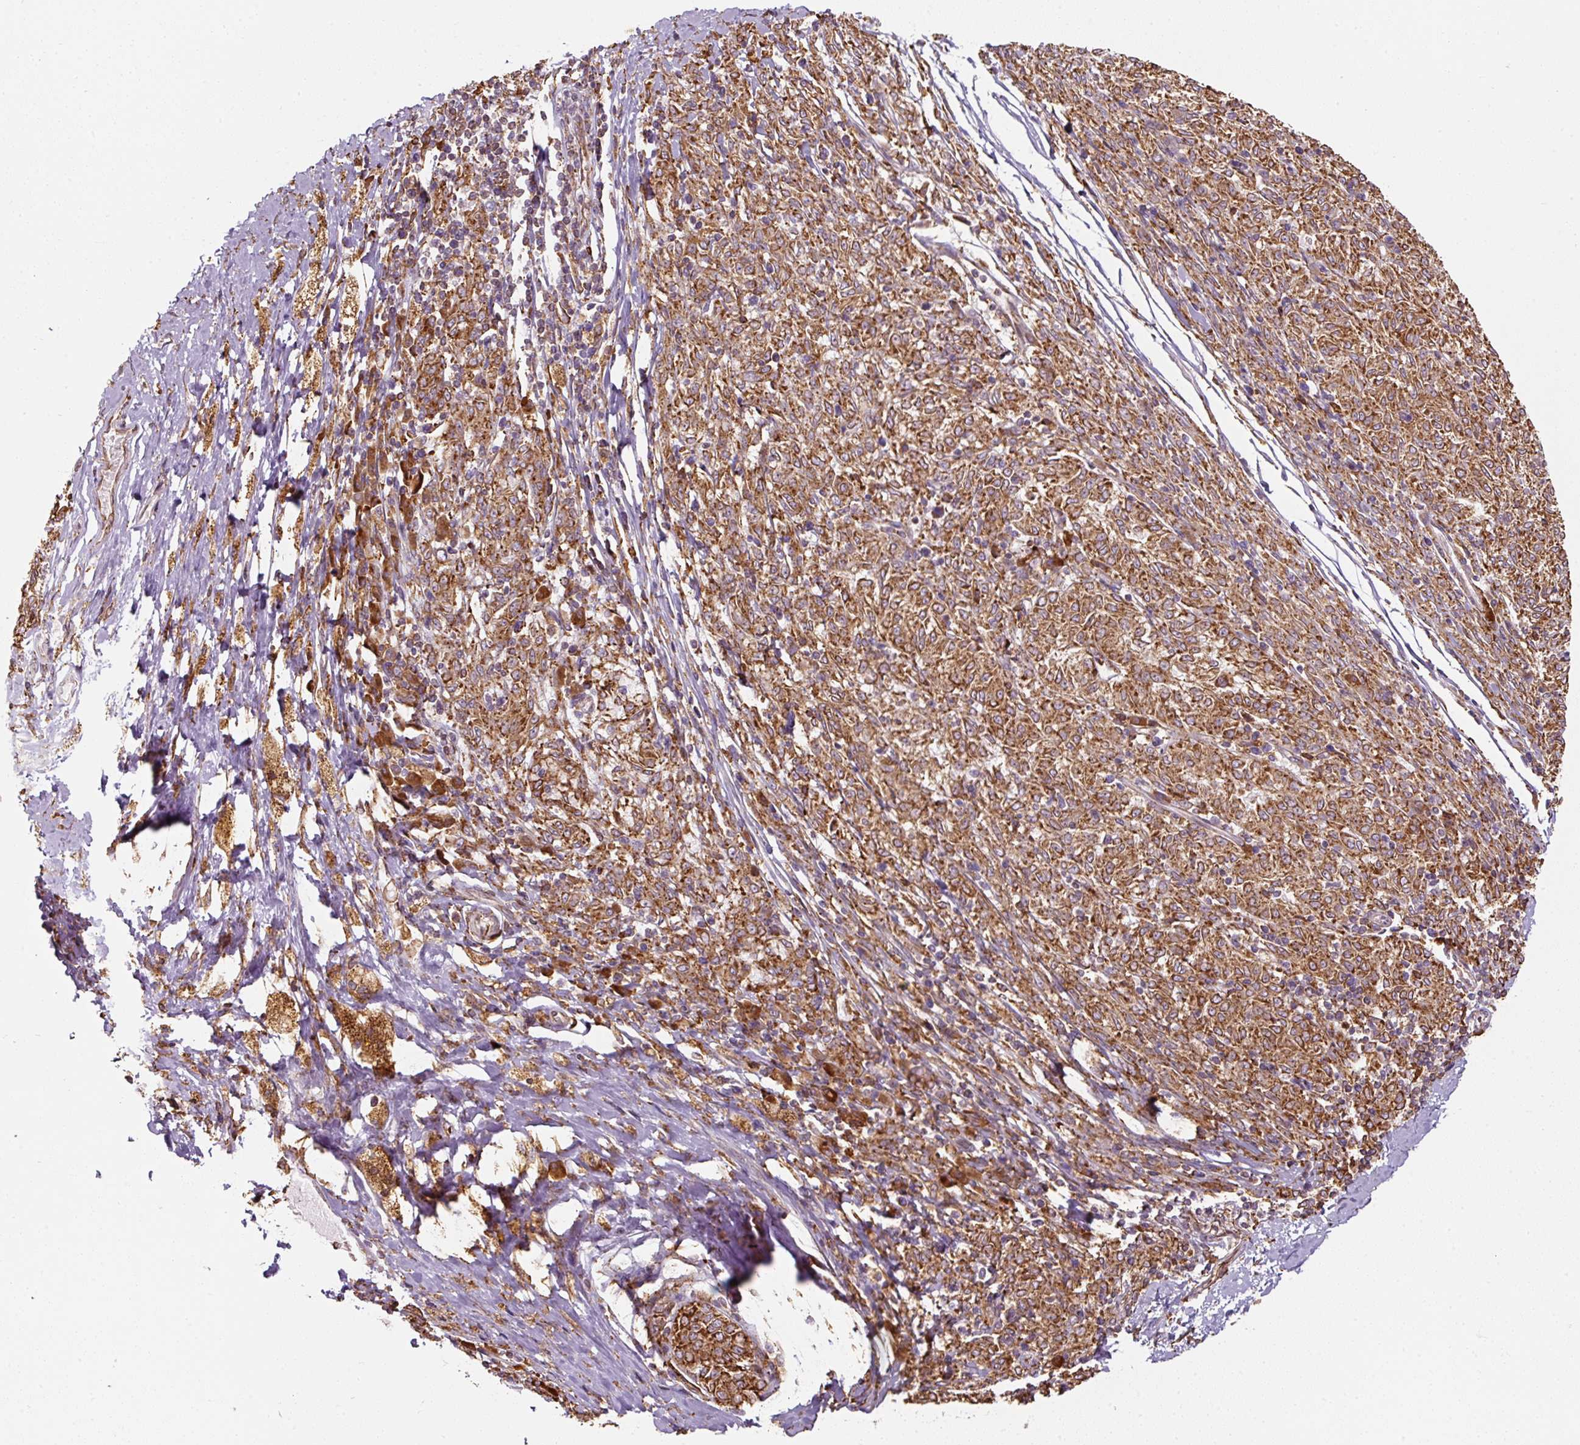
{"staining": {"intensity": "strong", "quantity": ">75%", "location": "cytoplasmic/membranous"}, "tissue": "melanoma", "cell_type": "Tumor cells", "image_type": "cancer", "snomed": [{"axis": "morphology", "description": "Malignant melanoma, NOS"}, {"axis": "topography", "description": "Skin"}], "caption": "Malignant melanoma stained with a brown dye exhibits strong cytoplasmic/membranous positive staining in about >75% of tumor cells.", "gene": "PRKCSH", "patient": {"sex": "female", "age": 72}}